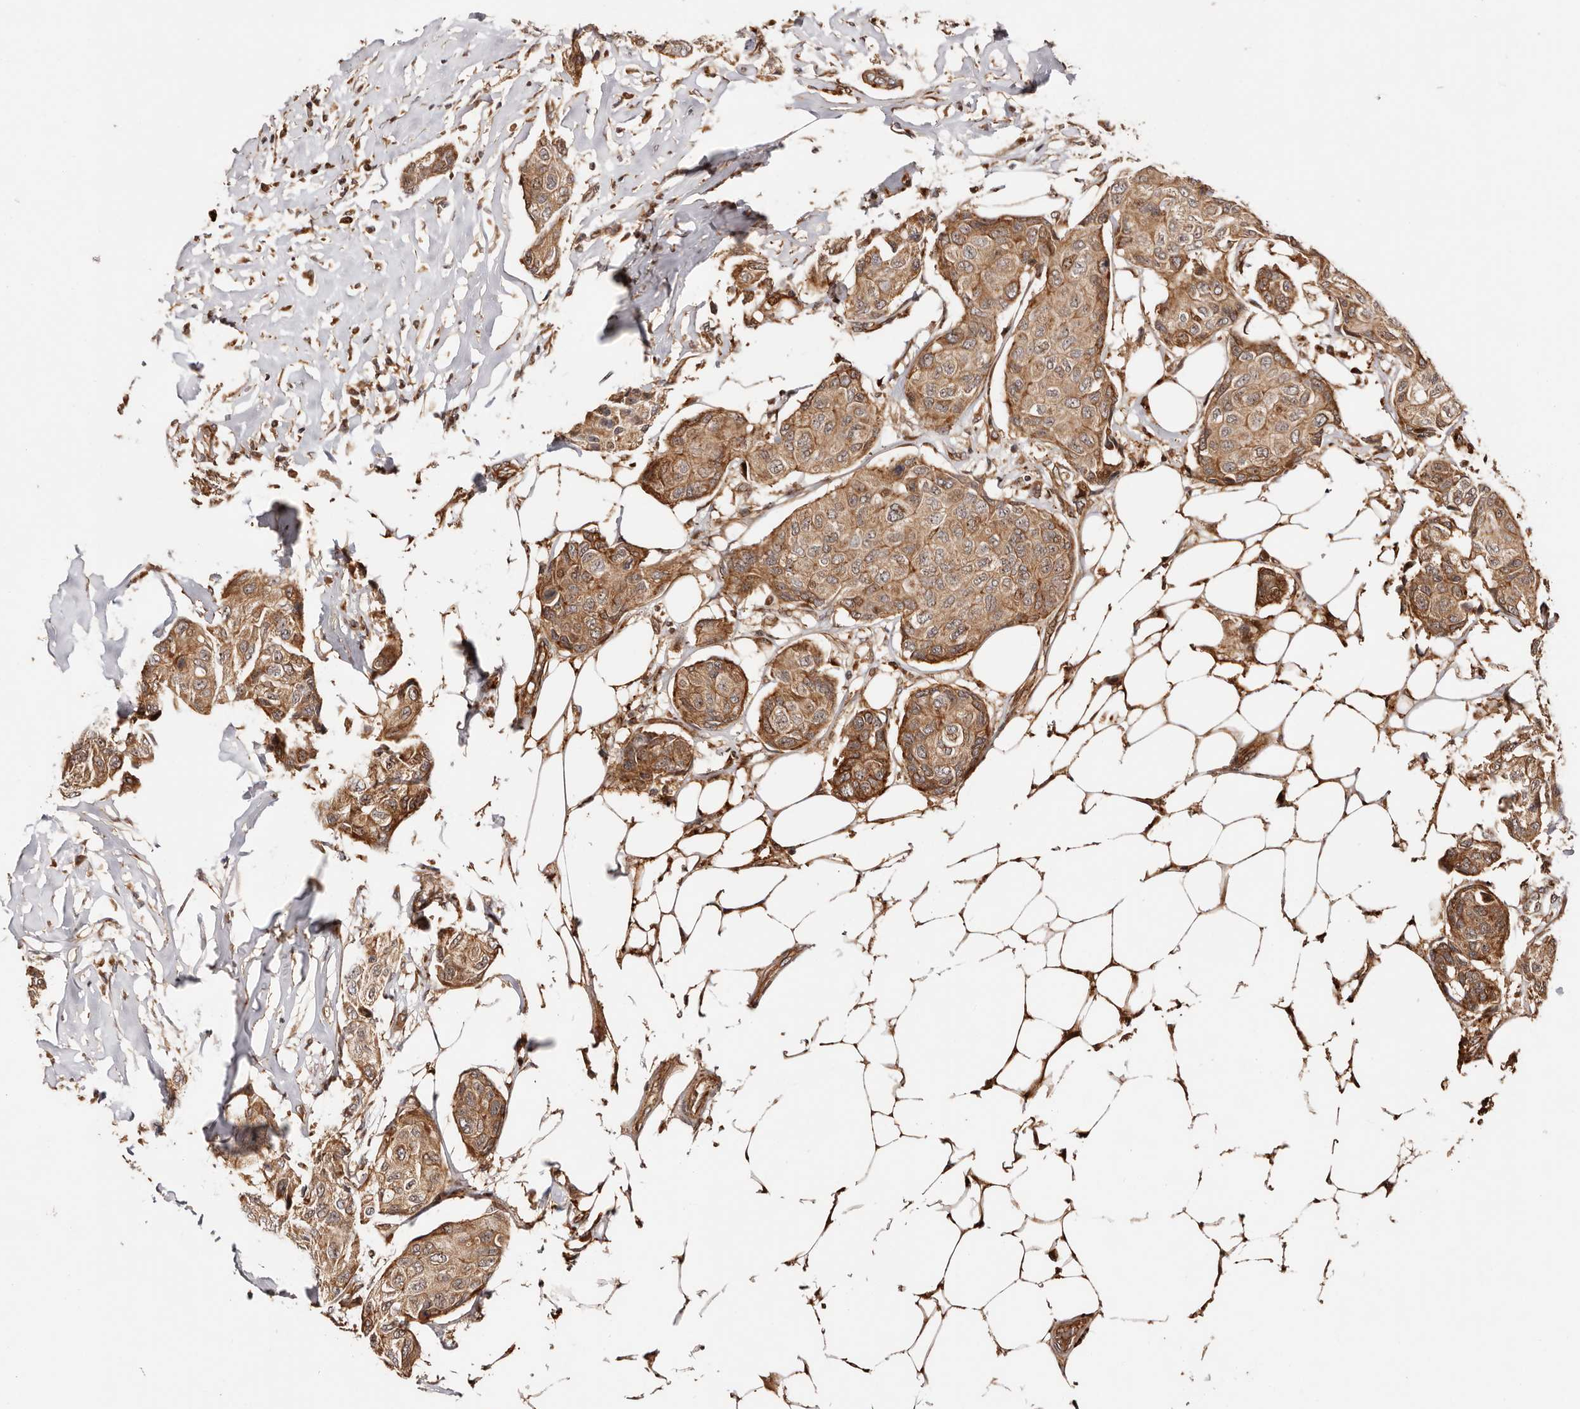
{"staining": {"intensity": "moderate", "quantity": ">75%", "location": "cytoplasmic/membranous,nuclear"}, "tissue": "breast cancer", "cell_type": "Tumor cells", "image_type": "cancer", "snomed": [{"axis": "morphology", "description": "Duct carcinoma"}, {"axis": "topography", "description": "Breast"}], "caption": "Breast cancer (intraductal carcinoma) was stained to show a protein in brown. There is medium levels of moderate cytoplasmic/membranous and nuclear staining in about >75% of tumor cells.", "gene": "PTPN22", "patient": {"sex": "female", "age": 80}}